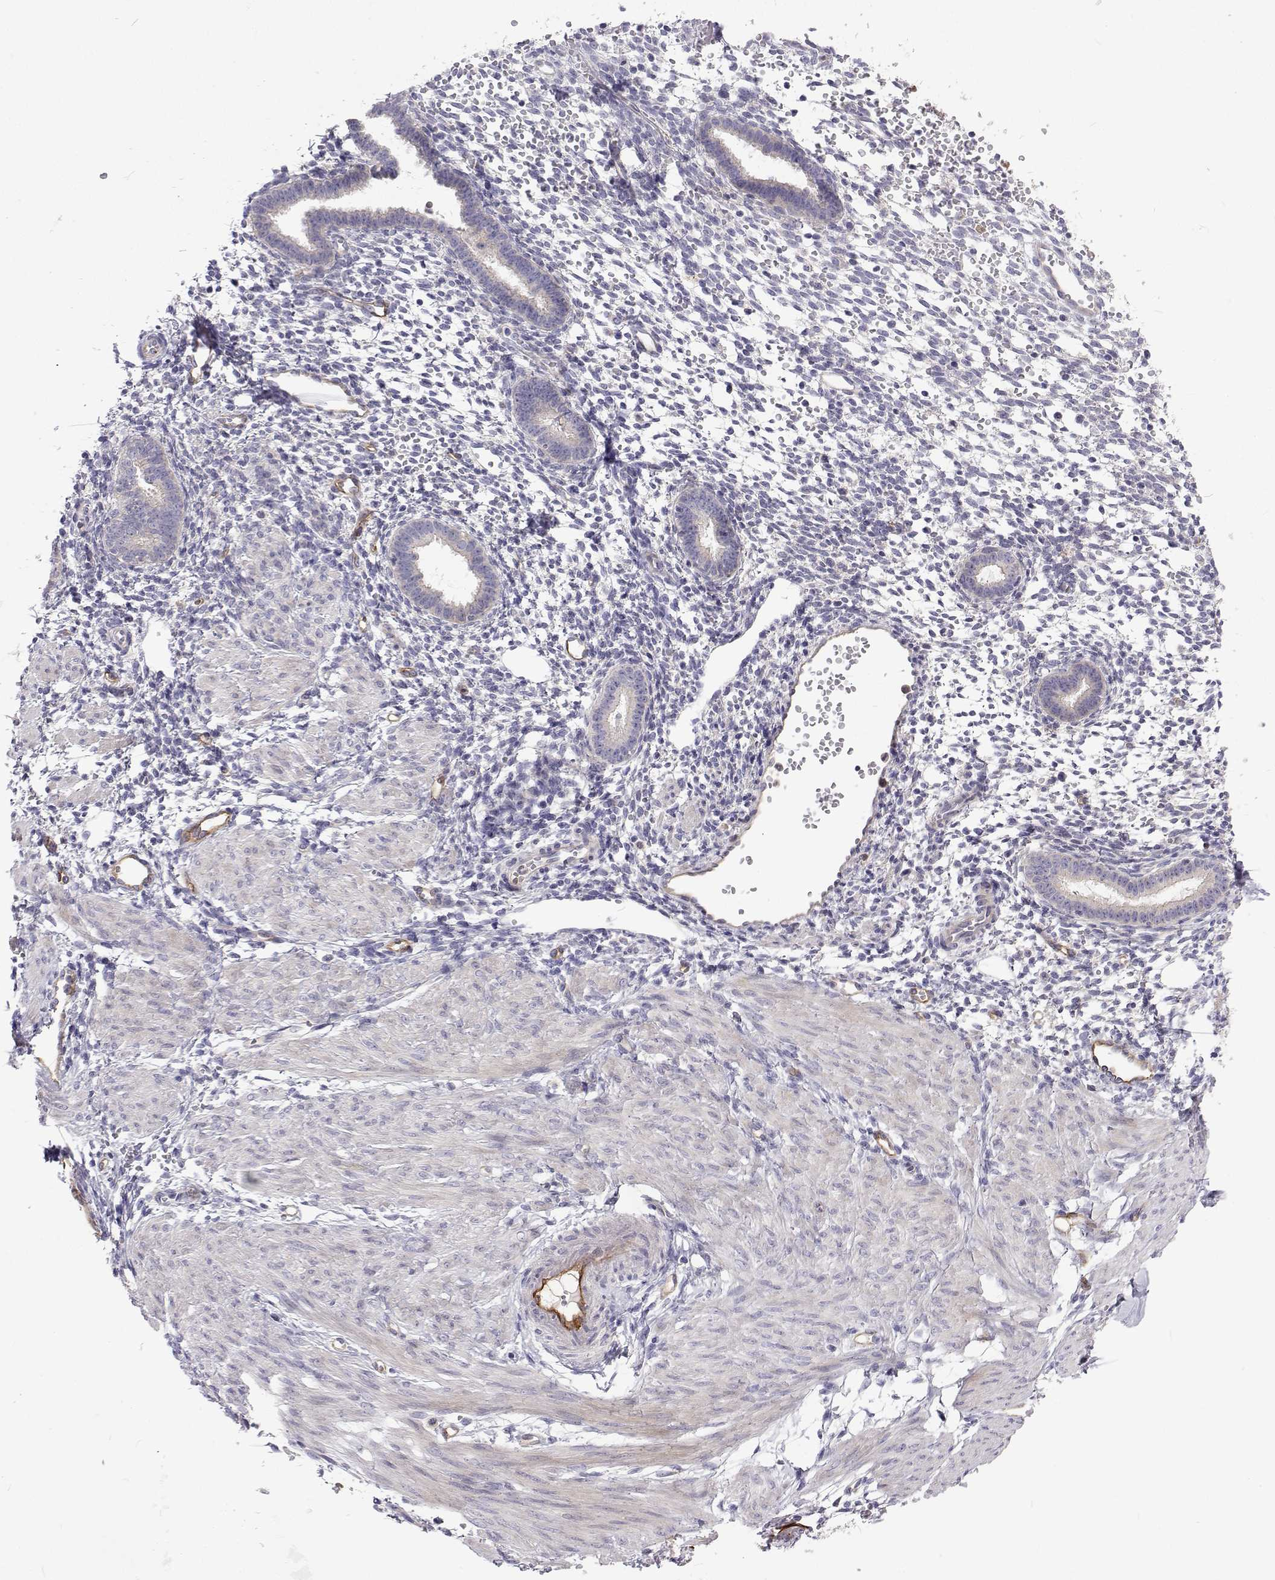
{"staining": {"intensity": "negative", "quantity": "none", "location": "none"}, "tissue": "endometrium", "cell_type": "Cells in endometrial stroma", "image_type": "normal", "snomed": [{"axis": "morphology", "description": "Normal tissue, NOS"}, {"axis": "topography", "description": "Endometrium"}], "caption": "Histopathology image shows no significant protein positivity in cells in endometrial stroma of unremarkable endometrium. The staining is performed using DAB (3,3'-diaminobenzidine) brown chromogen with nuclei counter-stained in using hematoxylin.", "gene": "NPR3", "patient": {"sex": "female", "age": 36}}